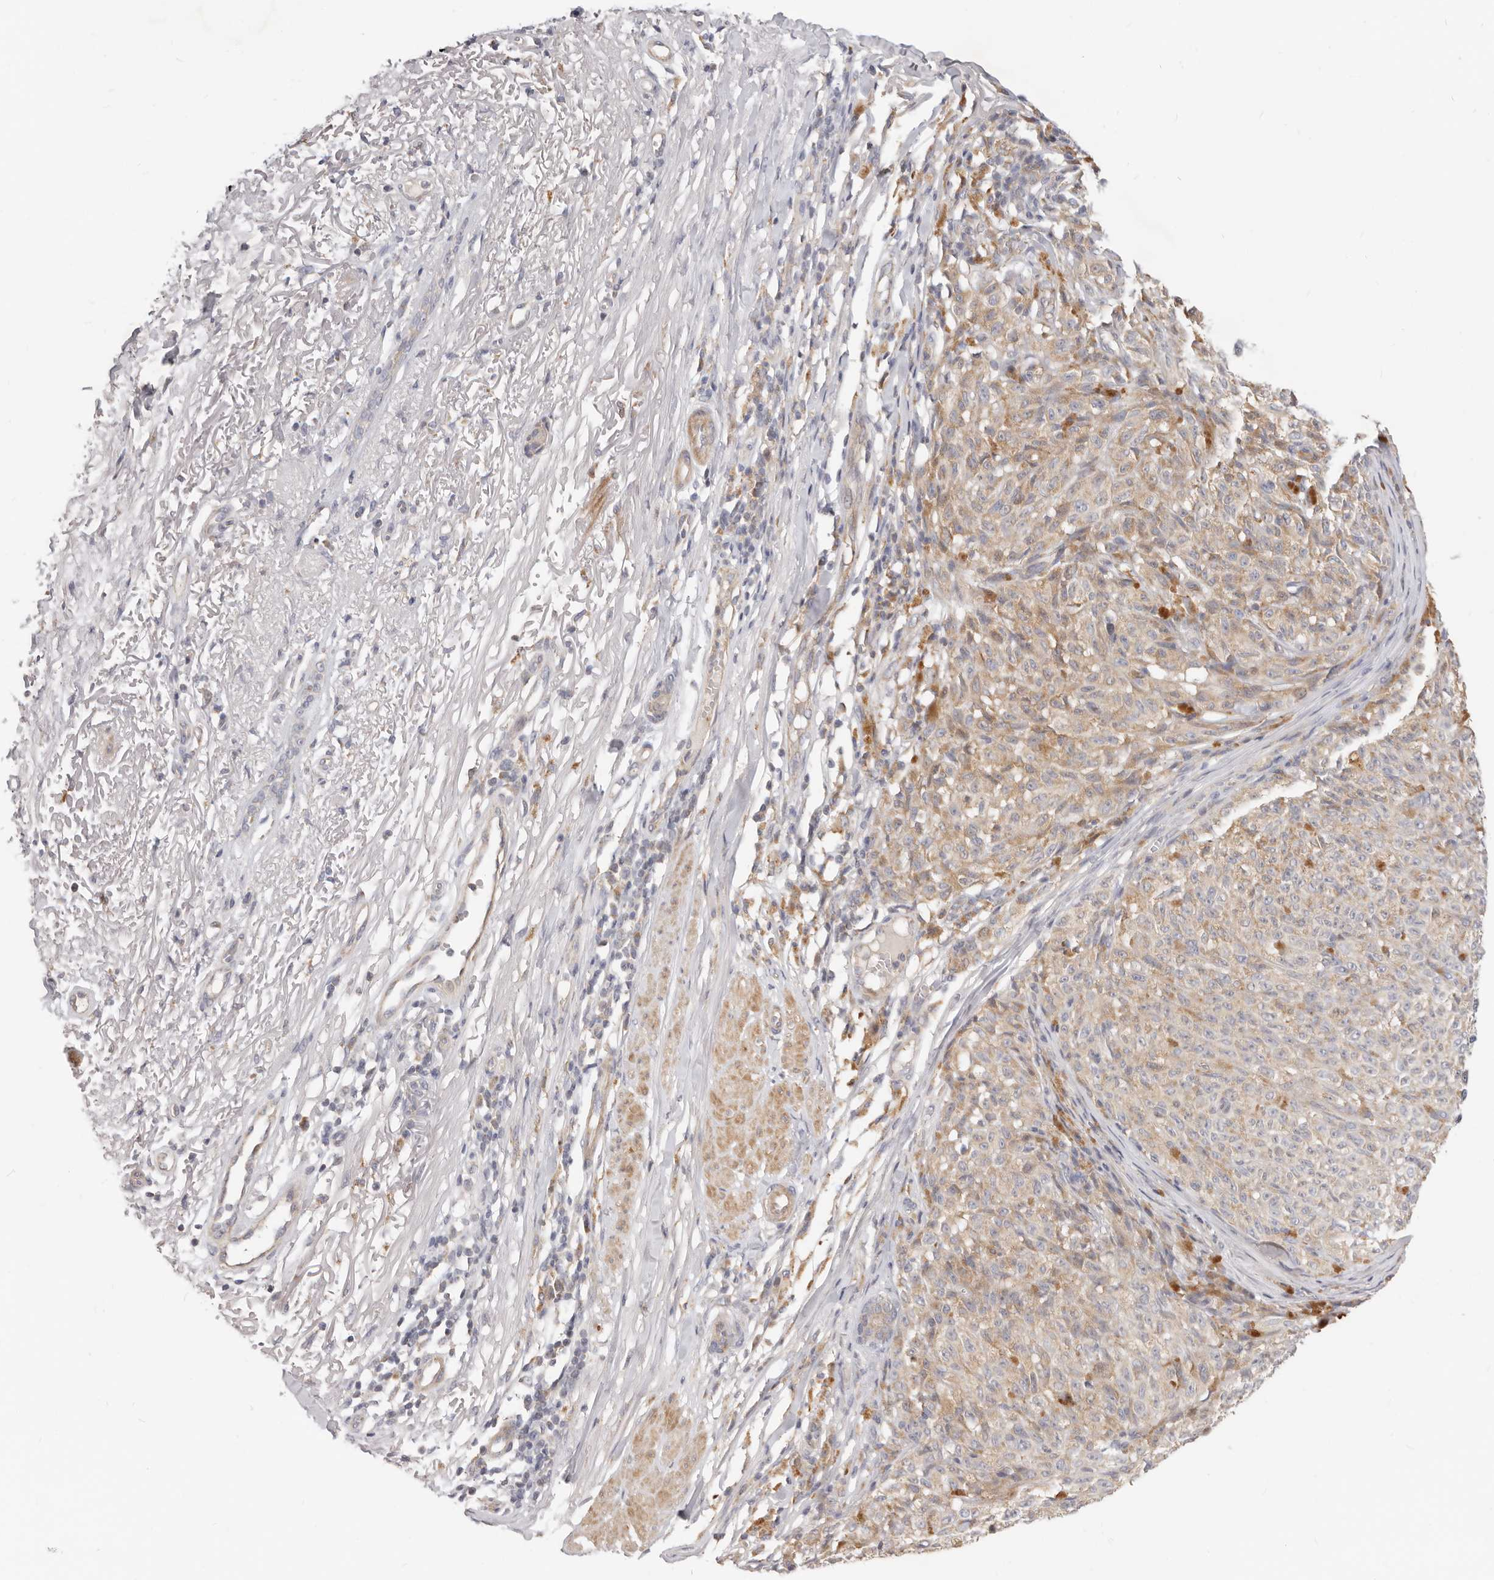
{"staining": {"intensity": "negative", "quantity": "none", "location": "none"}, "tissue": "melanoma", "cell_type": "Tumor cells", "image_type": "cancer", "snomed": [{"axis": "morphology", "description": "Malignant melanoma, NOS"}, {"axis": "topography", "description": "Skin"}], "caption": "DAB immunohistochemical staining of human malignant melanoma reveals no significant expression in tumor cells.", "gene": "TFB2M", "patient": {"sex": "female", "age": 82}}